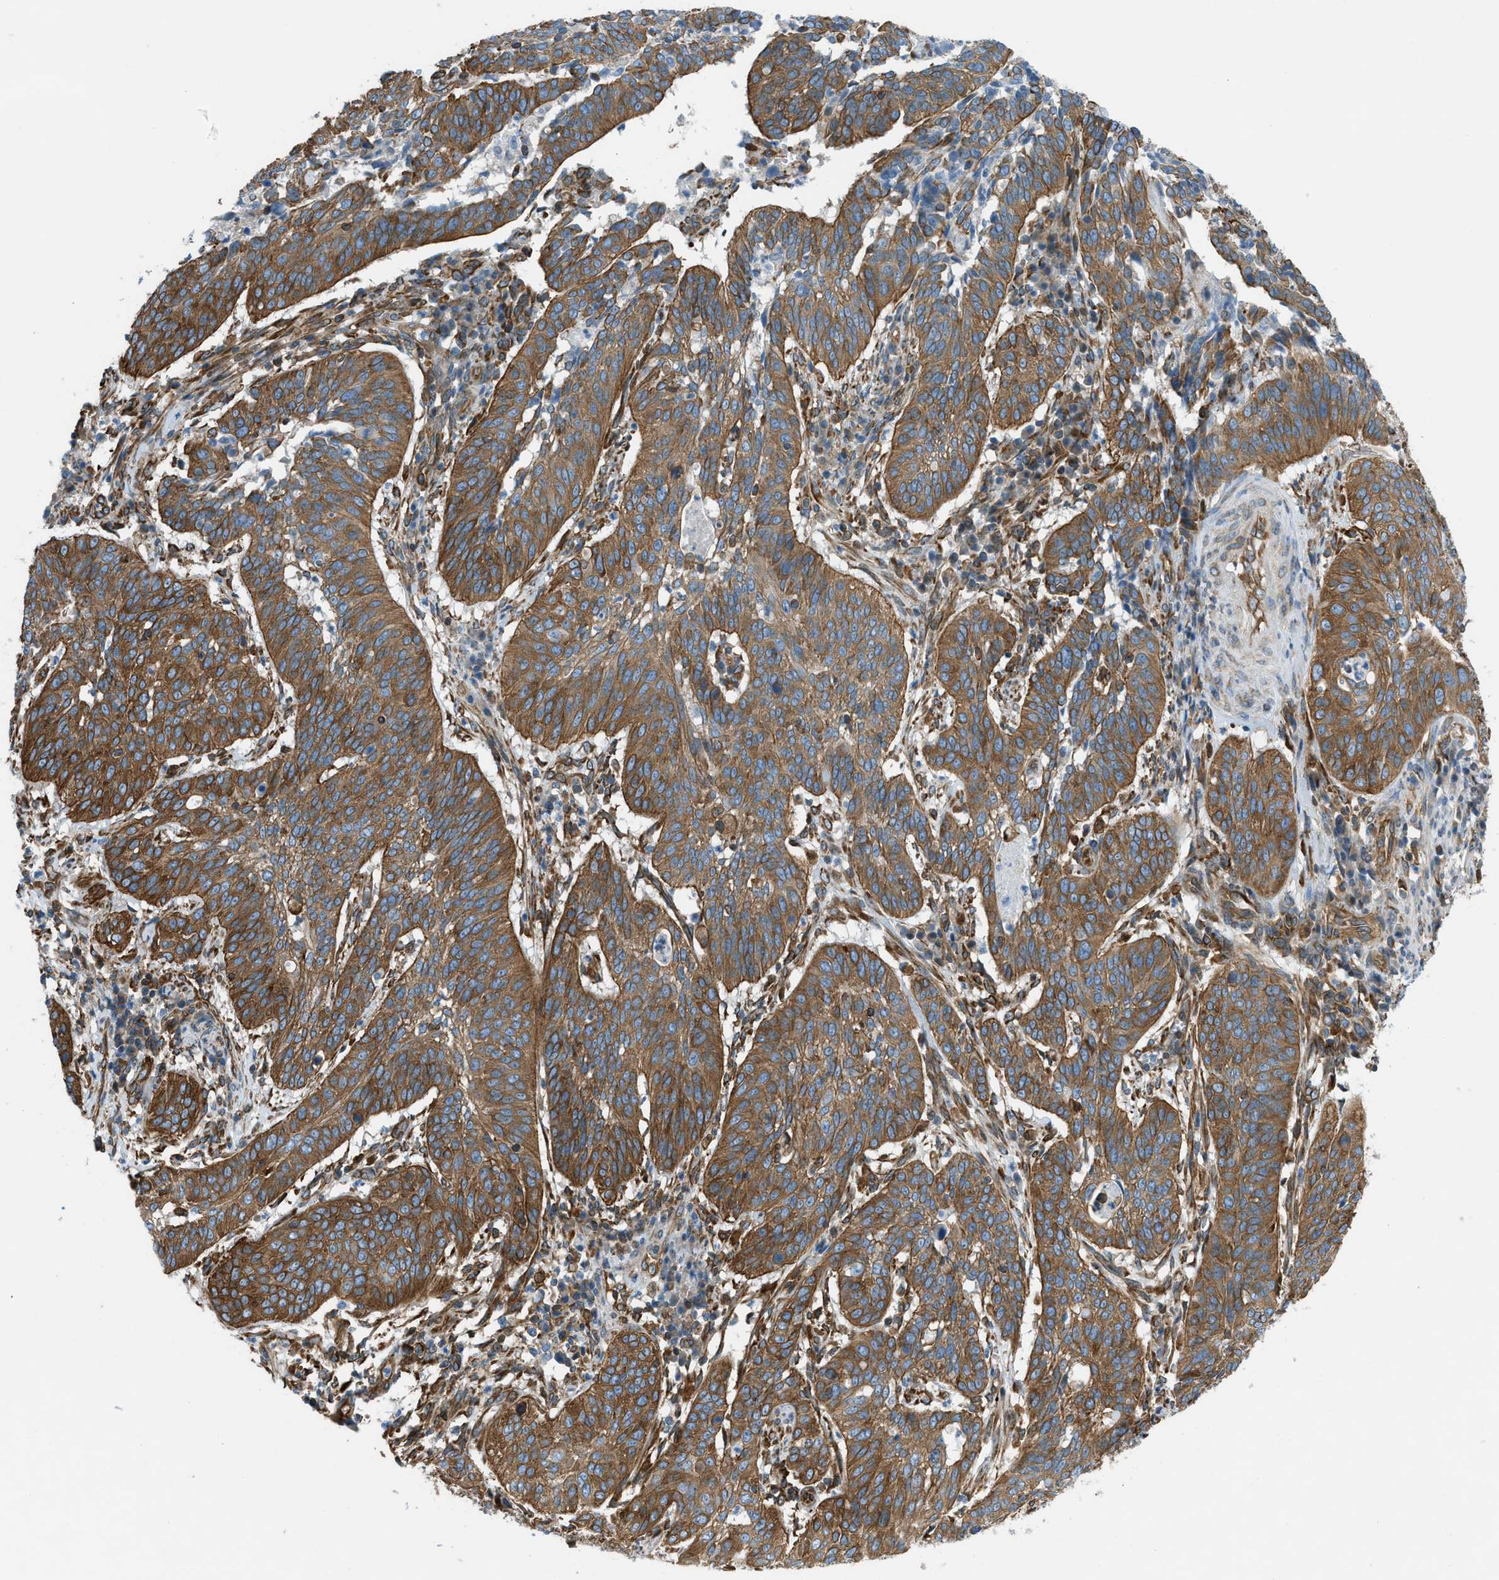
{"staining": {"intensity": "moderate", "quantity": ">75%", "location": "cytoplasmic/membranous"}, "tissue": "cervical cancer", "cell_type": "Tumor cells", "image_type": "cancer", "snomed": [{"axis": "morphology", "description": "Normal tissue, NOS"}, {"axis": "morphology", "description": "Squamous cell carcinoma, NOS"}, {"axis": "topography", "description": "Cervix"}], "caption": "Immunohistochemical staining of human cervical cancer (squamous cell carcinoma) exhibits moderate cytoplasmic/membranous protein expression in about >75% of tumor cells.", "gene": "DMAC1", "patient": {"sex": "female", "age": 39}}